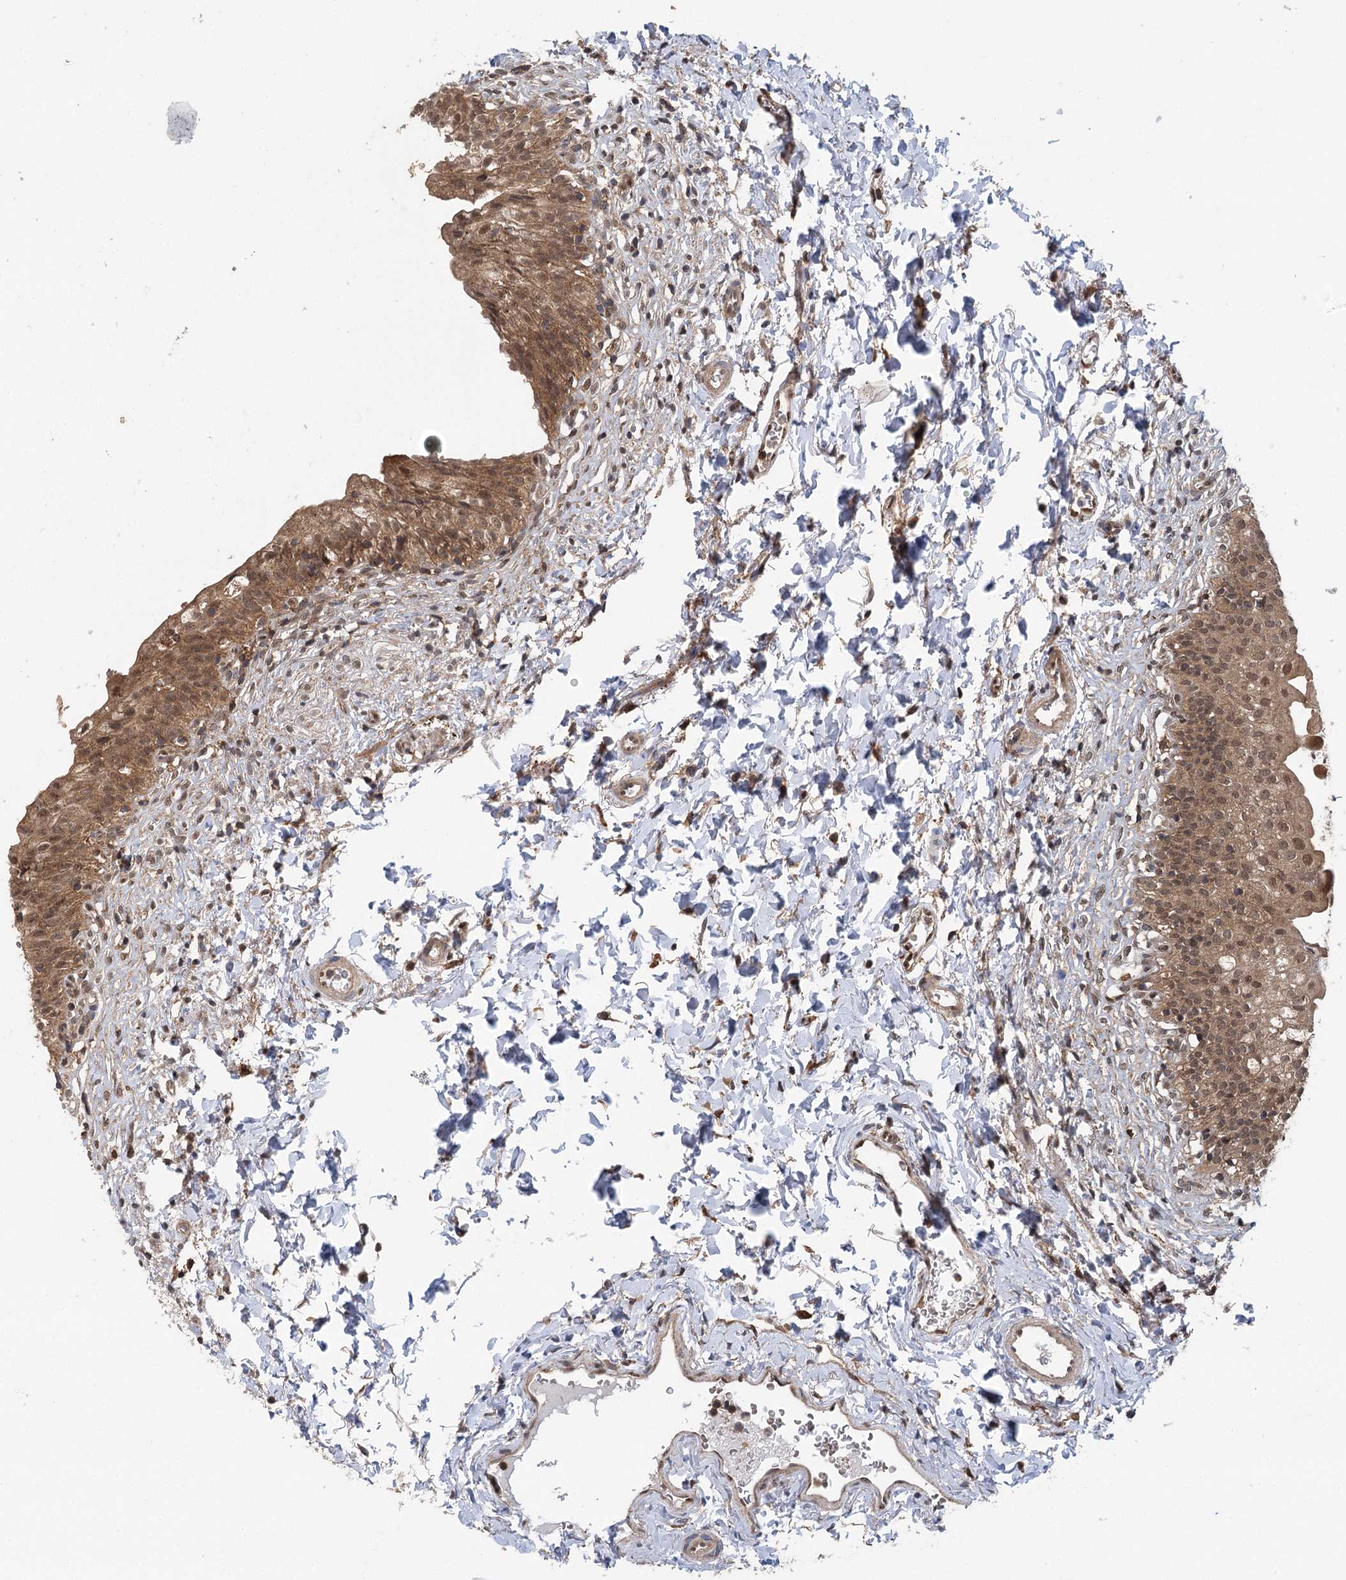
{"staining": {"intensity": "moderate", "quantity": ">75%", "location": "cytoplasmic/membranous,nuclear"}, "tissue": "urinary bladder", "cell_type": "Urothelial cells", "image_type": "normal", "snomed": [{"axis": "morphology", "description": "Normal tissue, NOS"}, {"axis": "topography", "description": "Urinary bladder"}], "caption": "The micrograph demonstrates immunohistochemical staining of benign urinary bladder. There is moderate cytoplasmic/membranous,nuclear staining is seen in approximately >75% of urothelial cells. (Brightfield microscopy of DAB IHC at high magnification).", "gene": "C12orf4", "patient": {"sex": "male", "age": 55}}